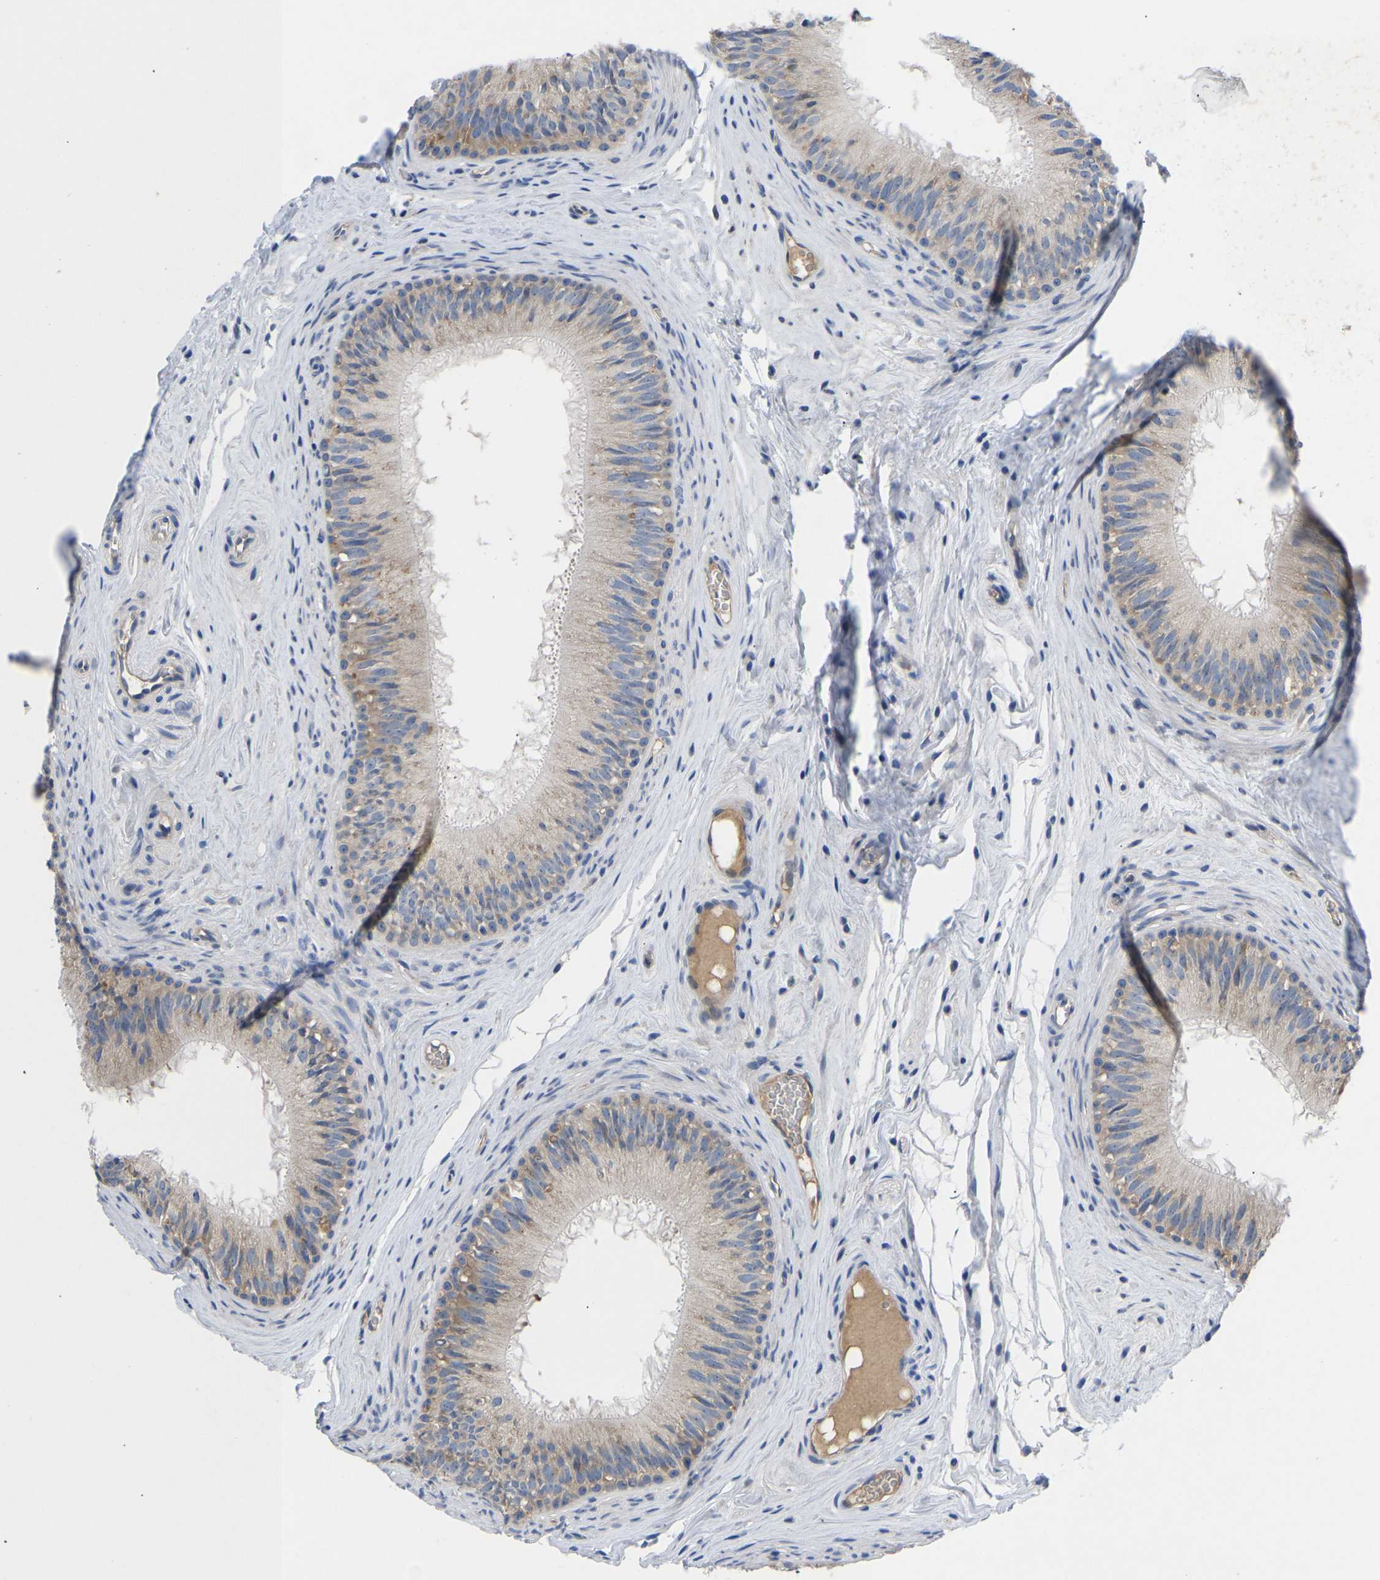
{"staining": {"intensity": "moderate", "quantity": "<25%", "location": "cytoplasmic/membranous"}, "tissue": "epididymis", "cell_type": "Glandular cells", "image_type": "normal", "snomed": [{"axis": "morphology", "description": "Normal tissue, NOS"}, {"axis": "topography", "description": "Testis"}, {"axis": "topography", "description": "Epididymis"}], "caption": "Human epididymis stained for a protein (brown) displays moderate cytoplasmic/membranous positive staining in approximately <25% of glandular cells.", "gene": "ABCA10", "patient": {"sex": "male", "age": 36}}